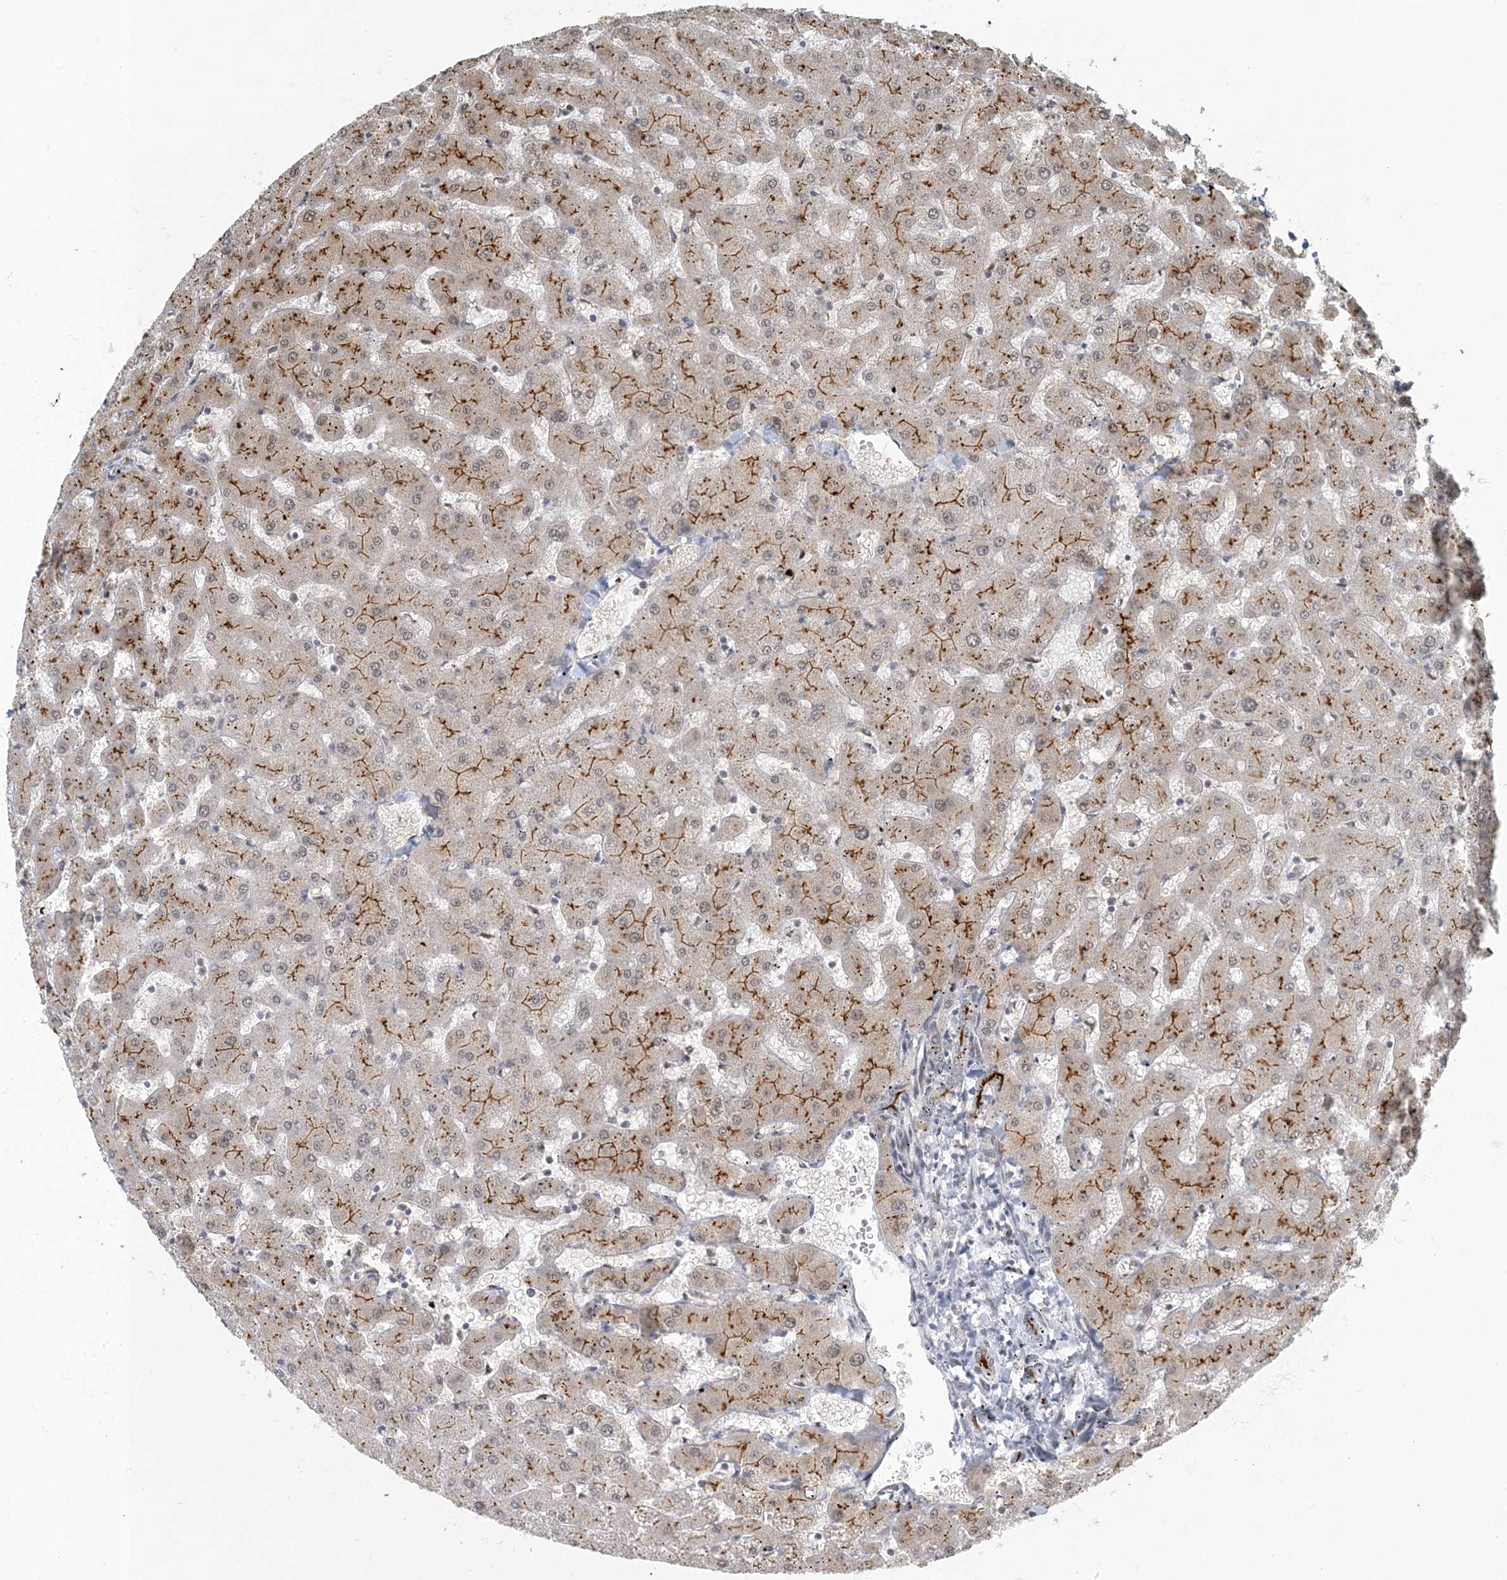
{"staining": {"intensity": "moderate", "quantity": "<25%", "location": "cytoplasmic/membranous"}, "tissue": "liver", "cell_type": "Cholangiocytes", "image_type": "normal", "snomed": [{"axis": "morphology", "description": "Normal tissue, NOS"}, {"axis": "topography", "description": "Liver"}], "caption": "Immunohistochemical staining of benign human liver demonstrates <25% levels of moderate cytoplasmic/membranous protein expression in approximately <25% of cholangiocytes. (Brightfield microscopy of DAB IHC at high magnification).", "gene": "MBD1", "patient": {"sex": "female", "age": 63}}